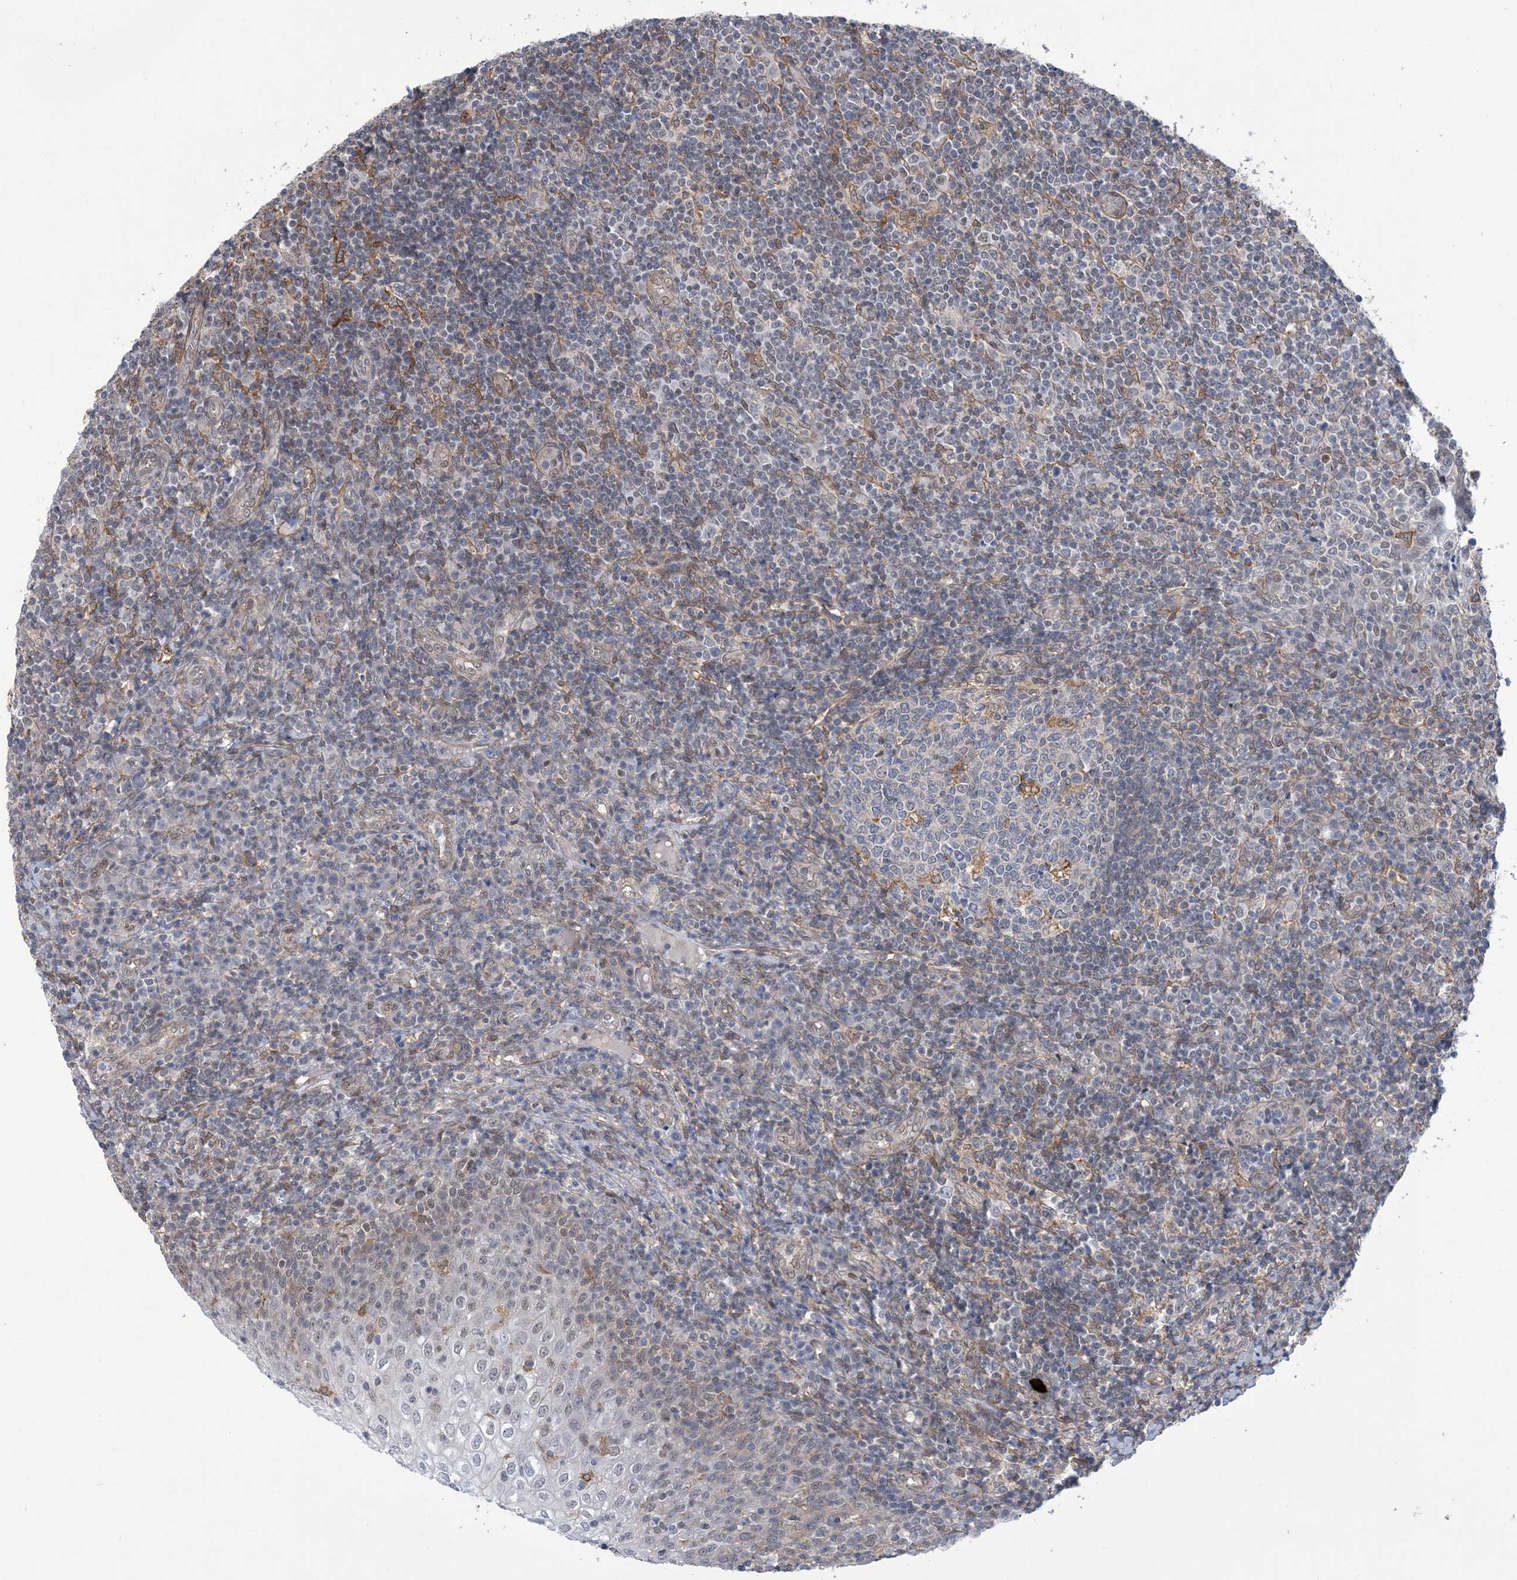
{"staining": {"intensity": "negative", "quantity": "none", "location": "none"}, "tissue": "tonsil", "cell_type": "Germinal center cells", "image_type": "normal", "snomed": [{"axis": "morphology", "description": "Normal tissue, NOS"}, {"axis": "topography", "description": "Tonsil"}], "caption": "Protein analysis of benign tonsil demonstrates no significant positivity in germinal center cells.", "gene": "ZNF8", "patient": {"sex": "female", "age": 19}}